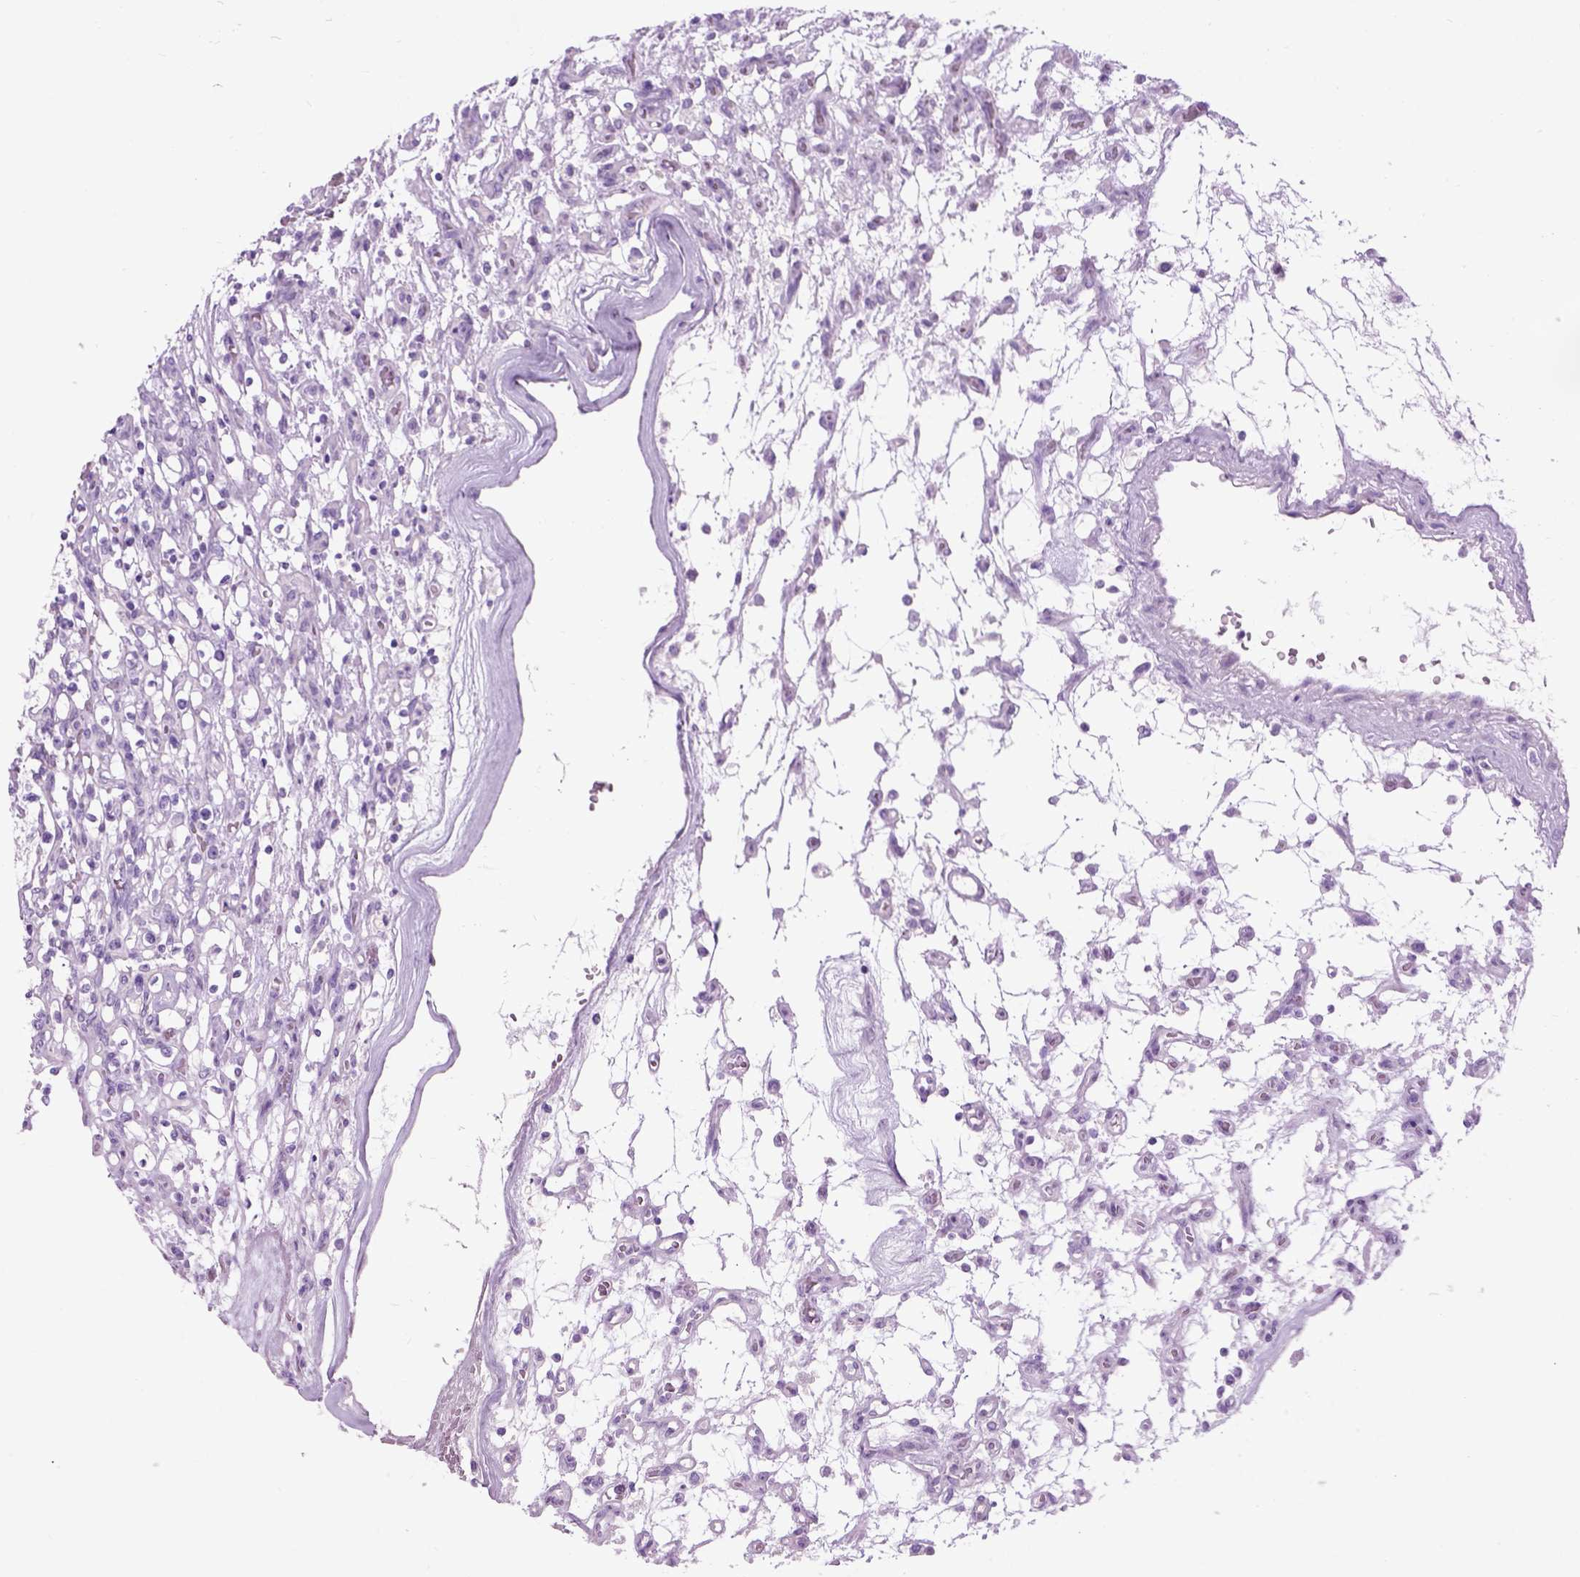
{"staining": {"intensity": "negative", "quantity": "none", "location": "none"}, "tissue": "renal cancer", "cell_type": "Tumor cells", "image_type": "cancer", "snomed": [{"axis": "morphology", "description": "Adenocarcinoma, NOS"}, {"axis": "topography", "description": "Kidney"}], "caption": "This is an immunohistochemistry (IHC) image of renal adenocarcinoma. There is no staining in tumor cells.", "gene": "GABRB2", "patient": {"sex": "female", "age": 69}}